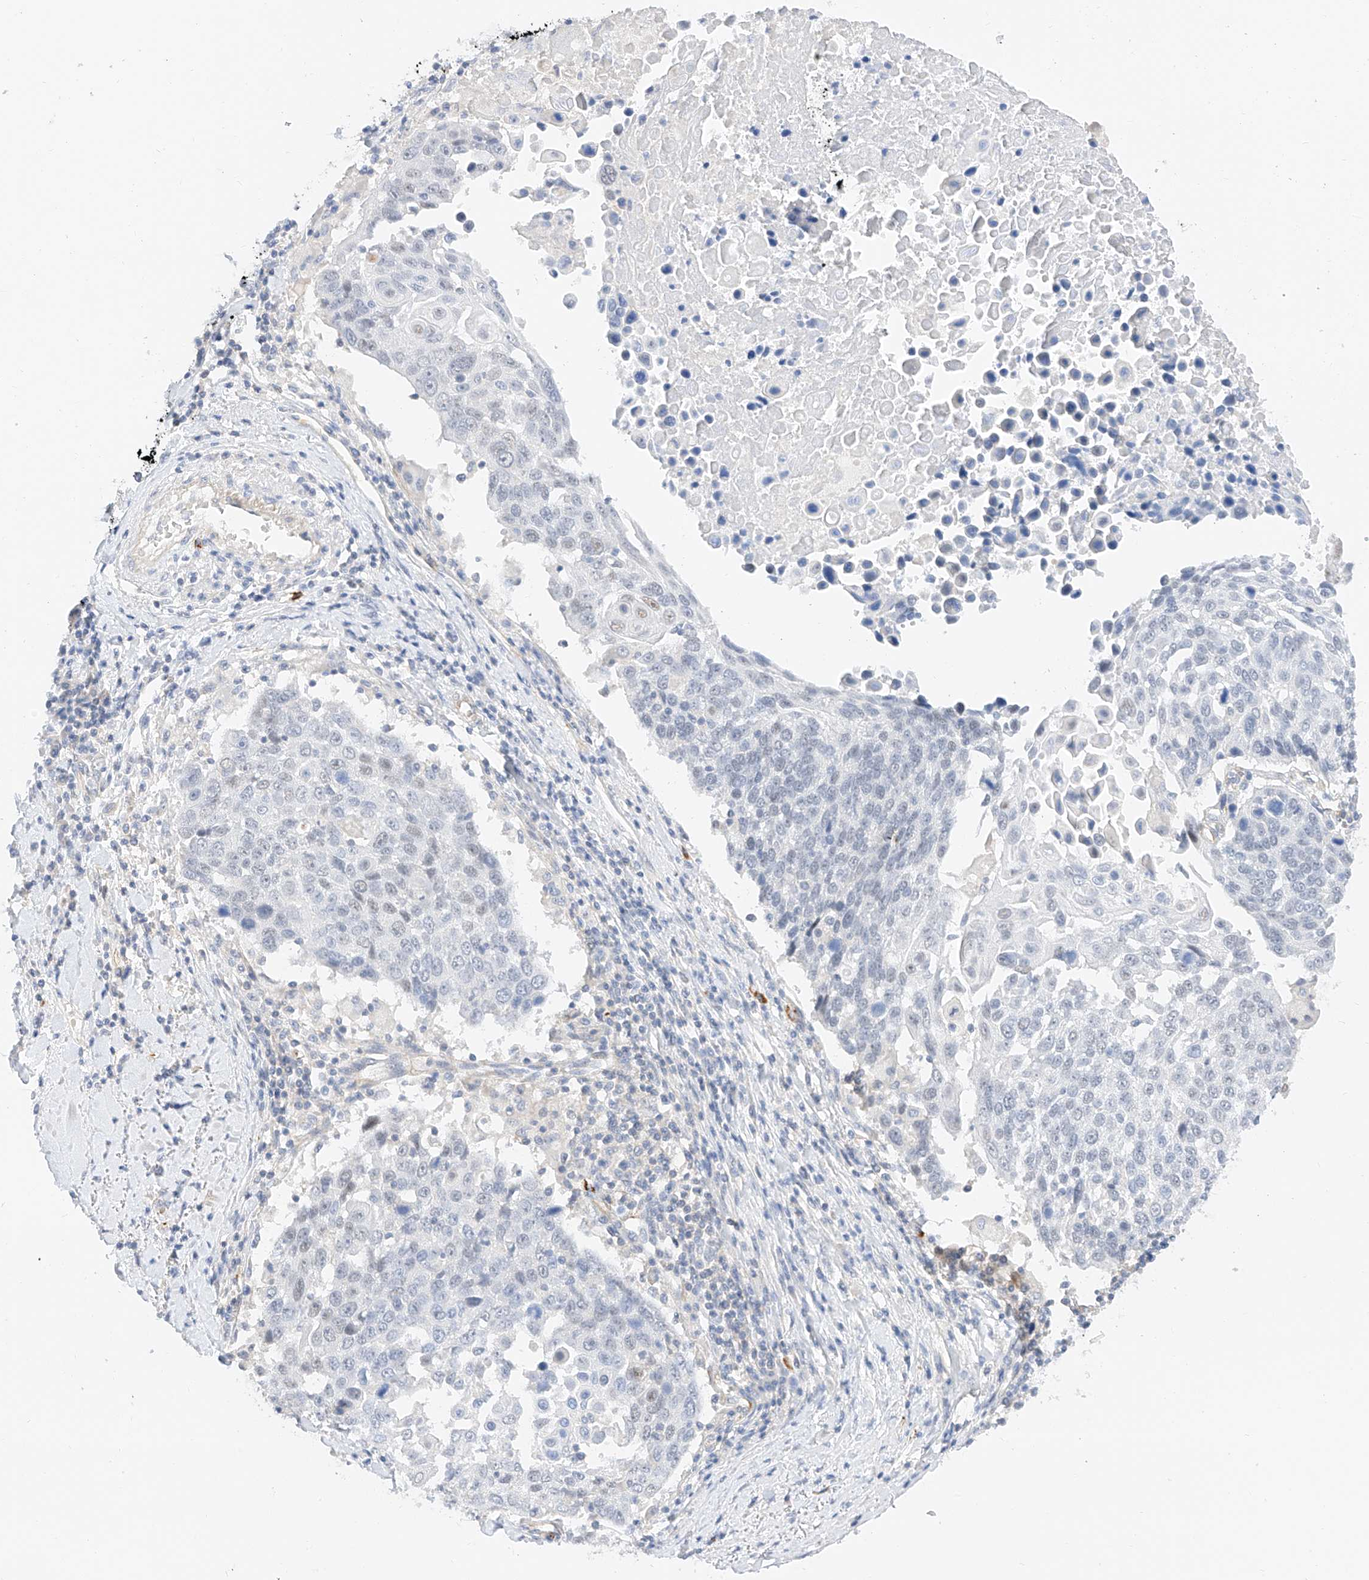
{"staining": {"intensity": "negative", "quantity": "none", "location": "none"}, "tissue": "lung cancer", "cell_type": "Tumor cells", "image_type": "cancer", "snomed": [{"axis": "morphology", "description": "Squamous cell carcinoma, NOS"}, {"axis": "topography", "description": "Lung"}], "caption": "Immunohistochemistry photomicrograph of lung cancer stained for a protein (brown), which demonstrates no positivity in tumor cells.", "gene": "CDCP2", "patient": {"sex": "male", "age": 66}}